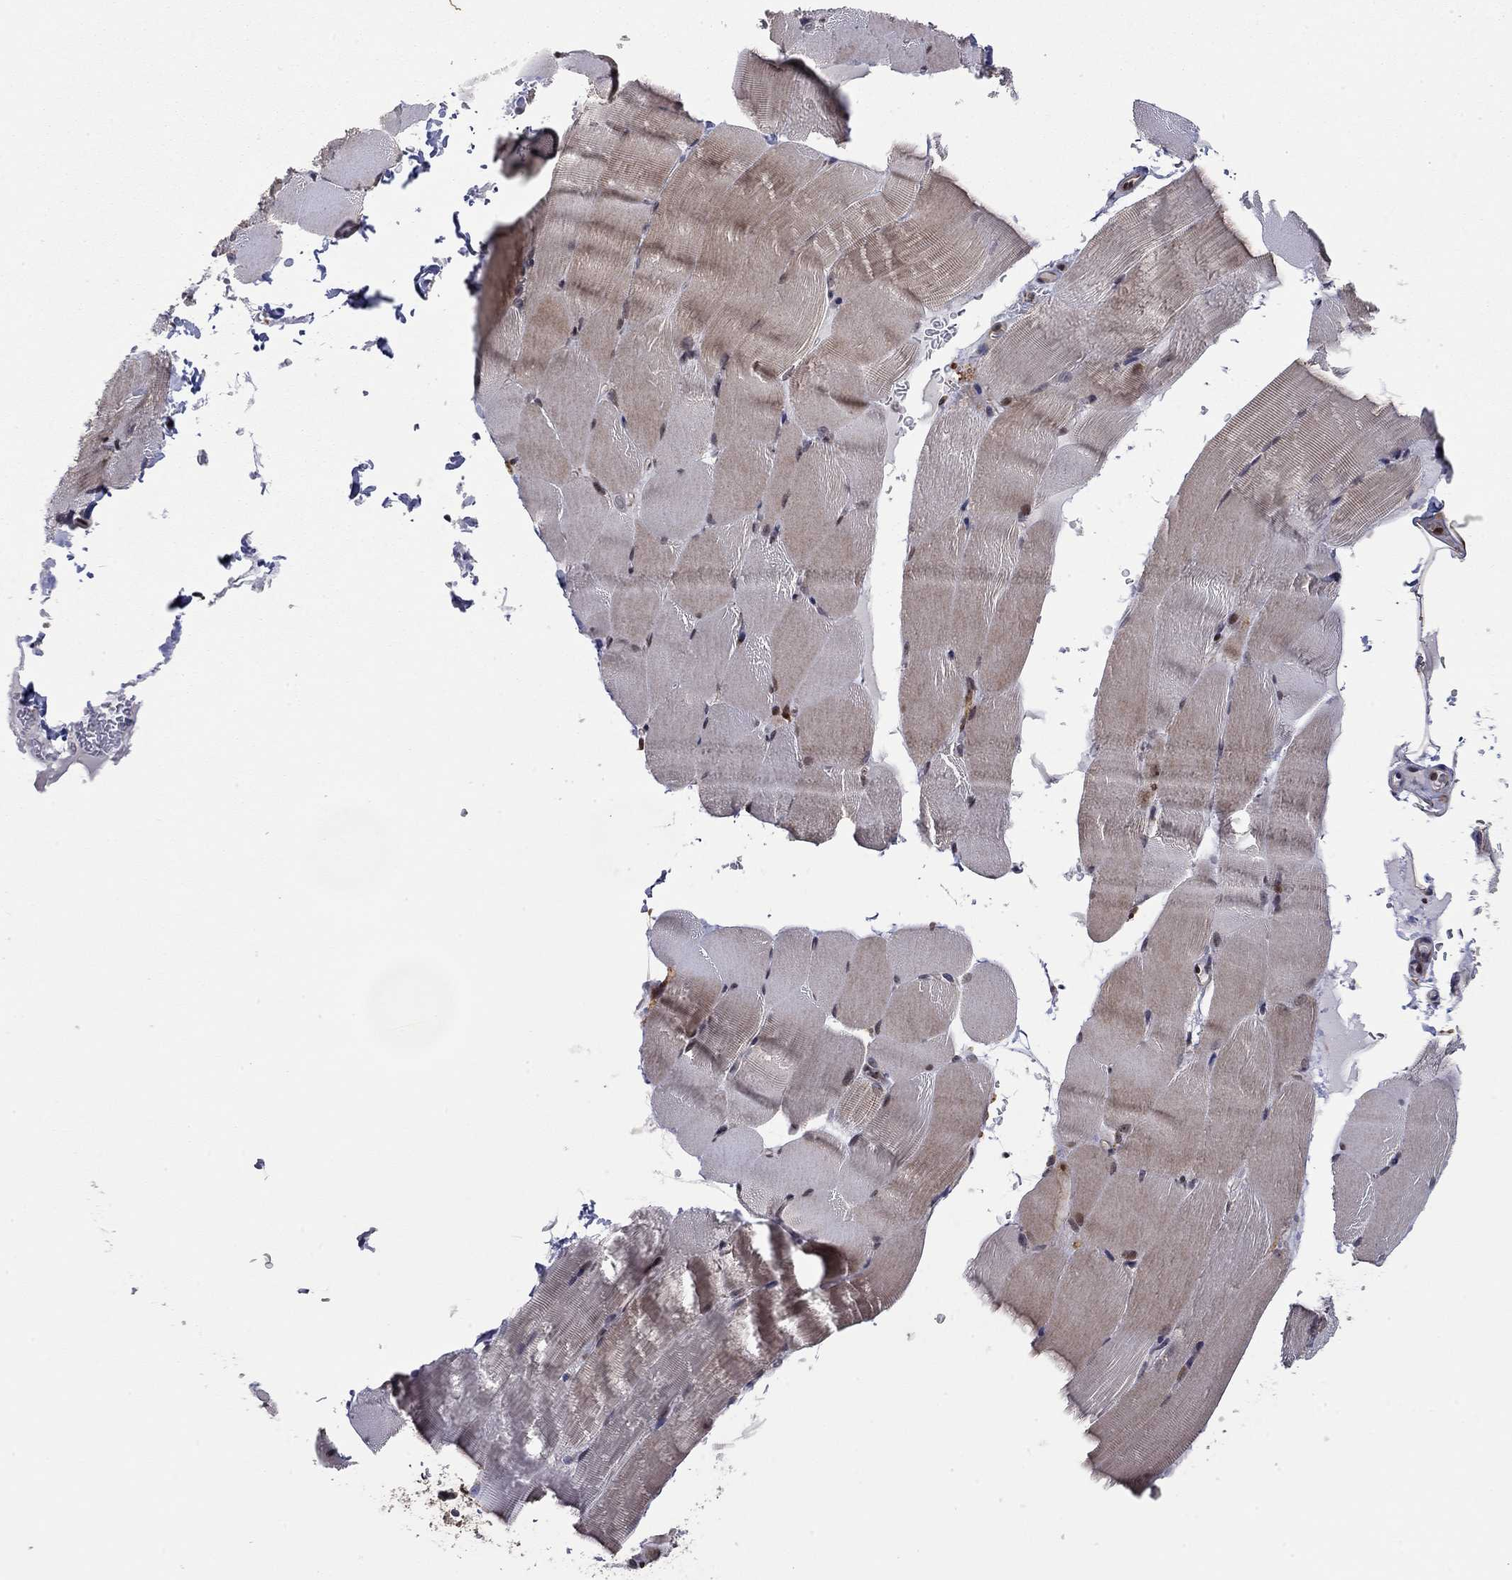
{"staining": {"intensity": "moderate", "quantity": "<25%", "location": "nuclear"}, "tissue": "skeletal muscle", "cell_type": "Myocytes", "image_type": "normal", "snomed": [{"axis": "morphology", "description": "Normal tissue, NOS"}, {"axis": "topography", "description": "Skeletal muscle"}], "caption": "The histopathology image shows staining of benign skeletal muscle, revealing moderate nuclear protein expression (brown color) within myocytes.", "gene": "TDP1", "patient": {"sex": "female", "age": 37}}